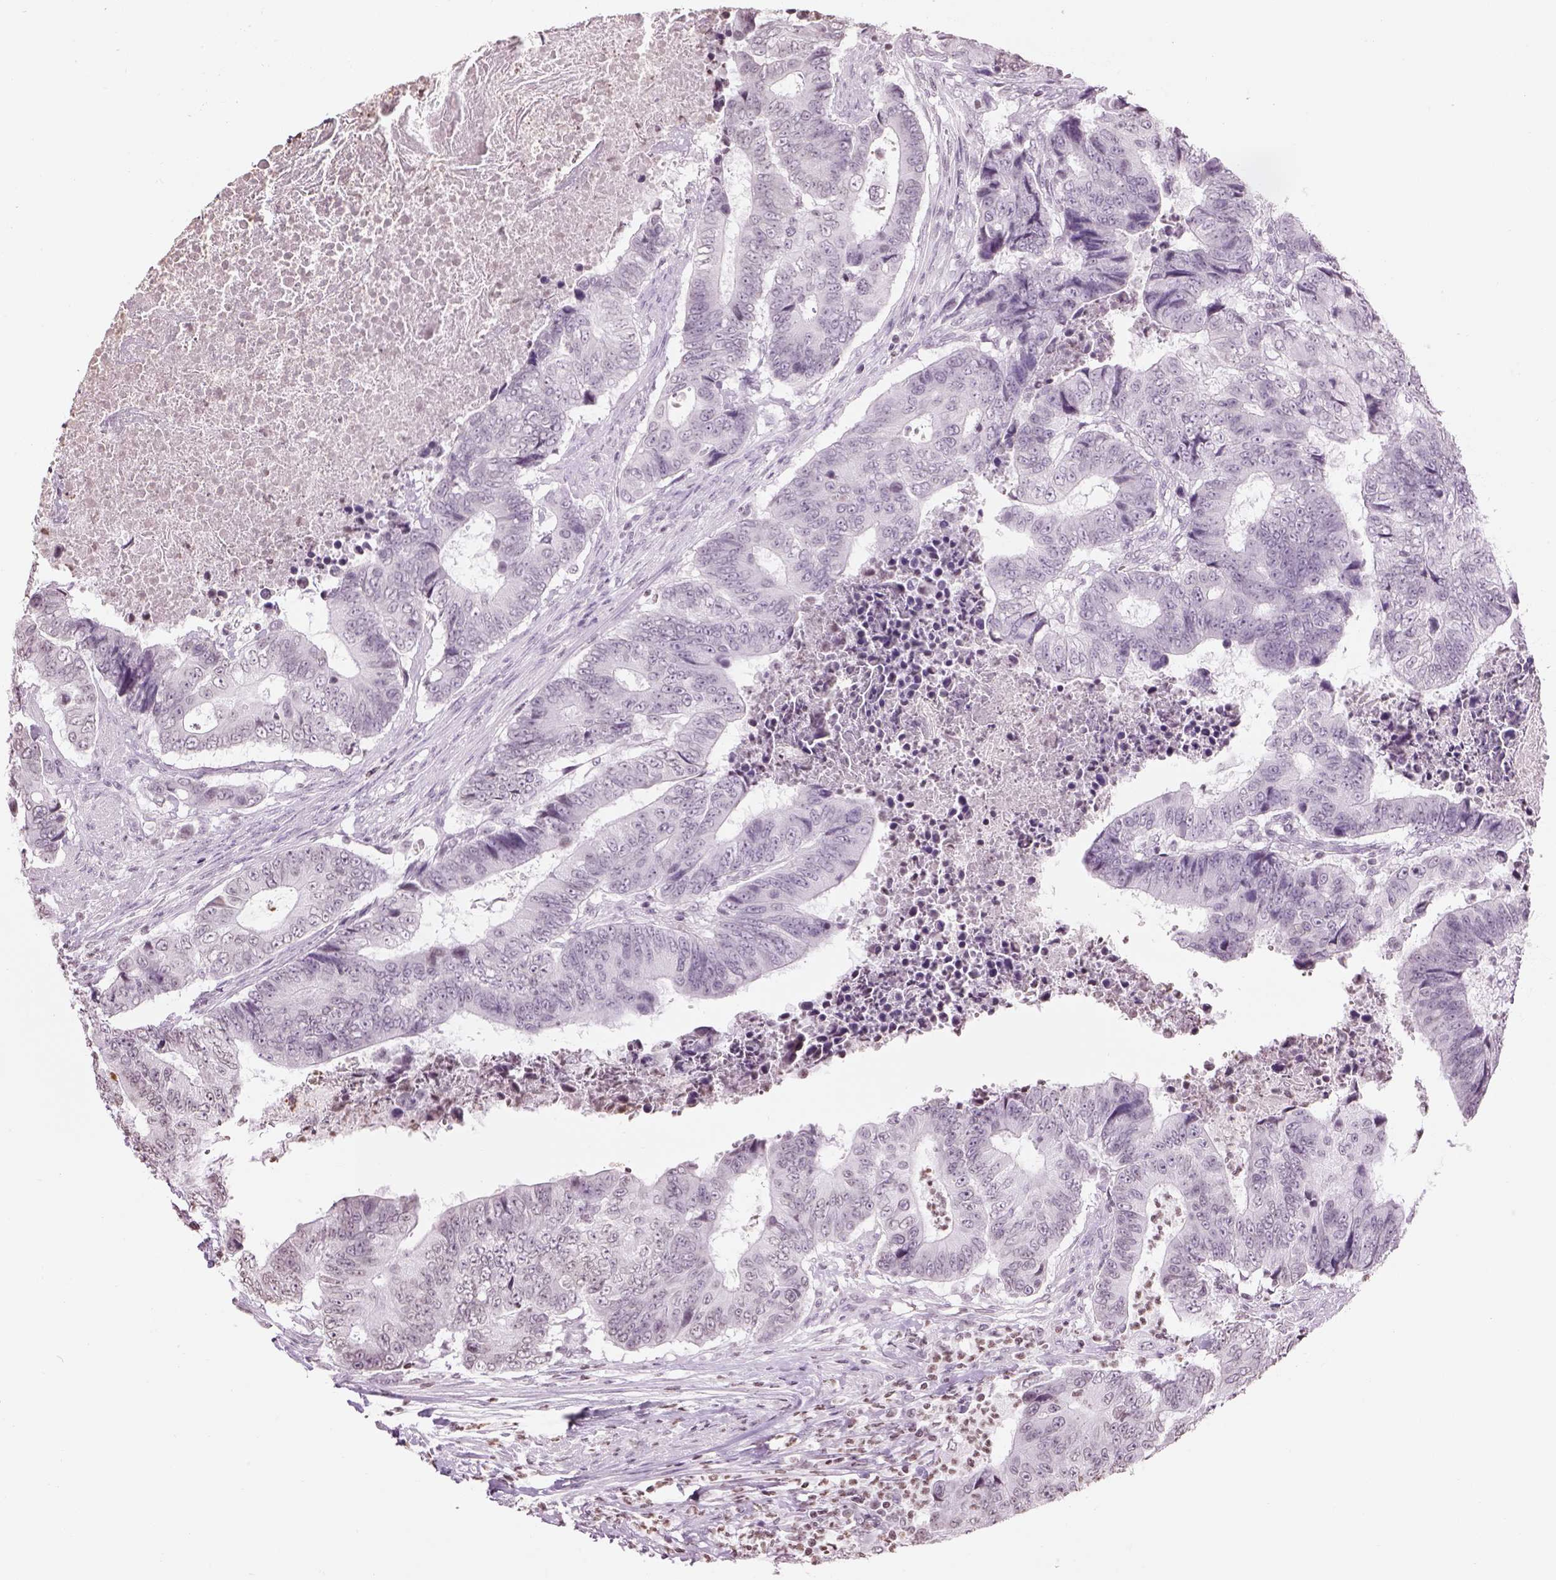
{"staining": {"intensity": "negative", "quantity": "none", "location": "none"}, "tissue": "colorectal cancer", "cell_type": "Tumor cells", "image_type": "cancer", "snomed": [{"axis": "morphology", "description": "Adenocarcinoma, NOS"}, {"axis": "topography", "description": "Colon"}], "caption": "DAB (3,3'-diaminobenzidine) immunohistochemical staining of human colorectal adenocarcinoma shows no significant positivity in tumor cells. (IHC, brightfield microscopy, high magnification).", "gene": "BARHL1", "patient": {"sex": "female", "age": 48}}